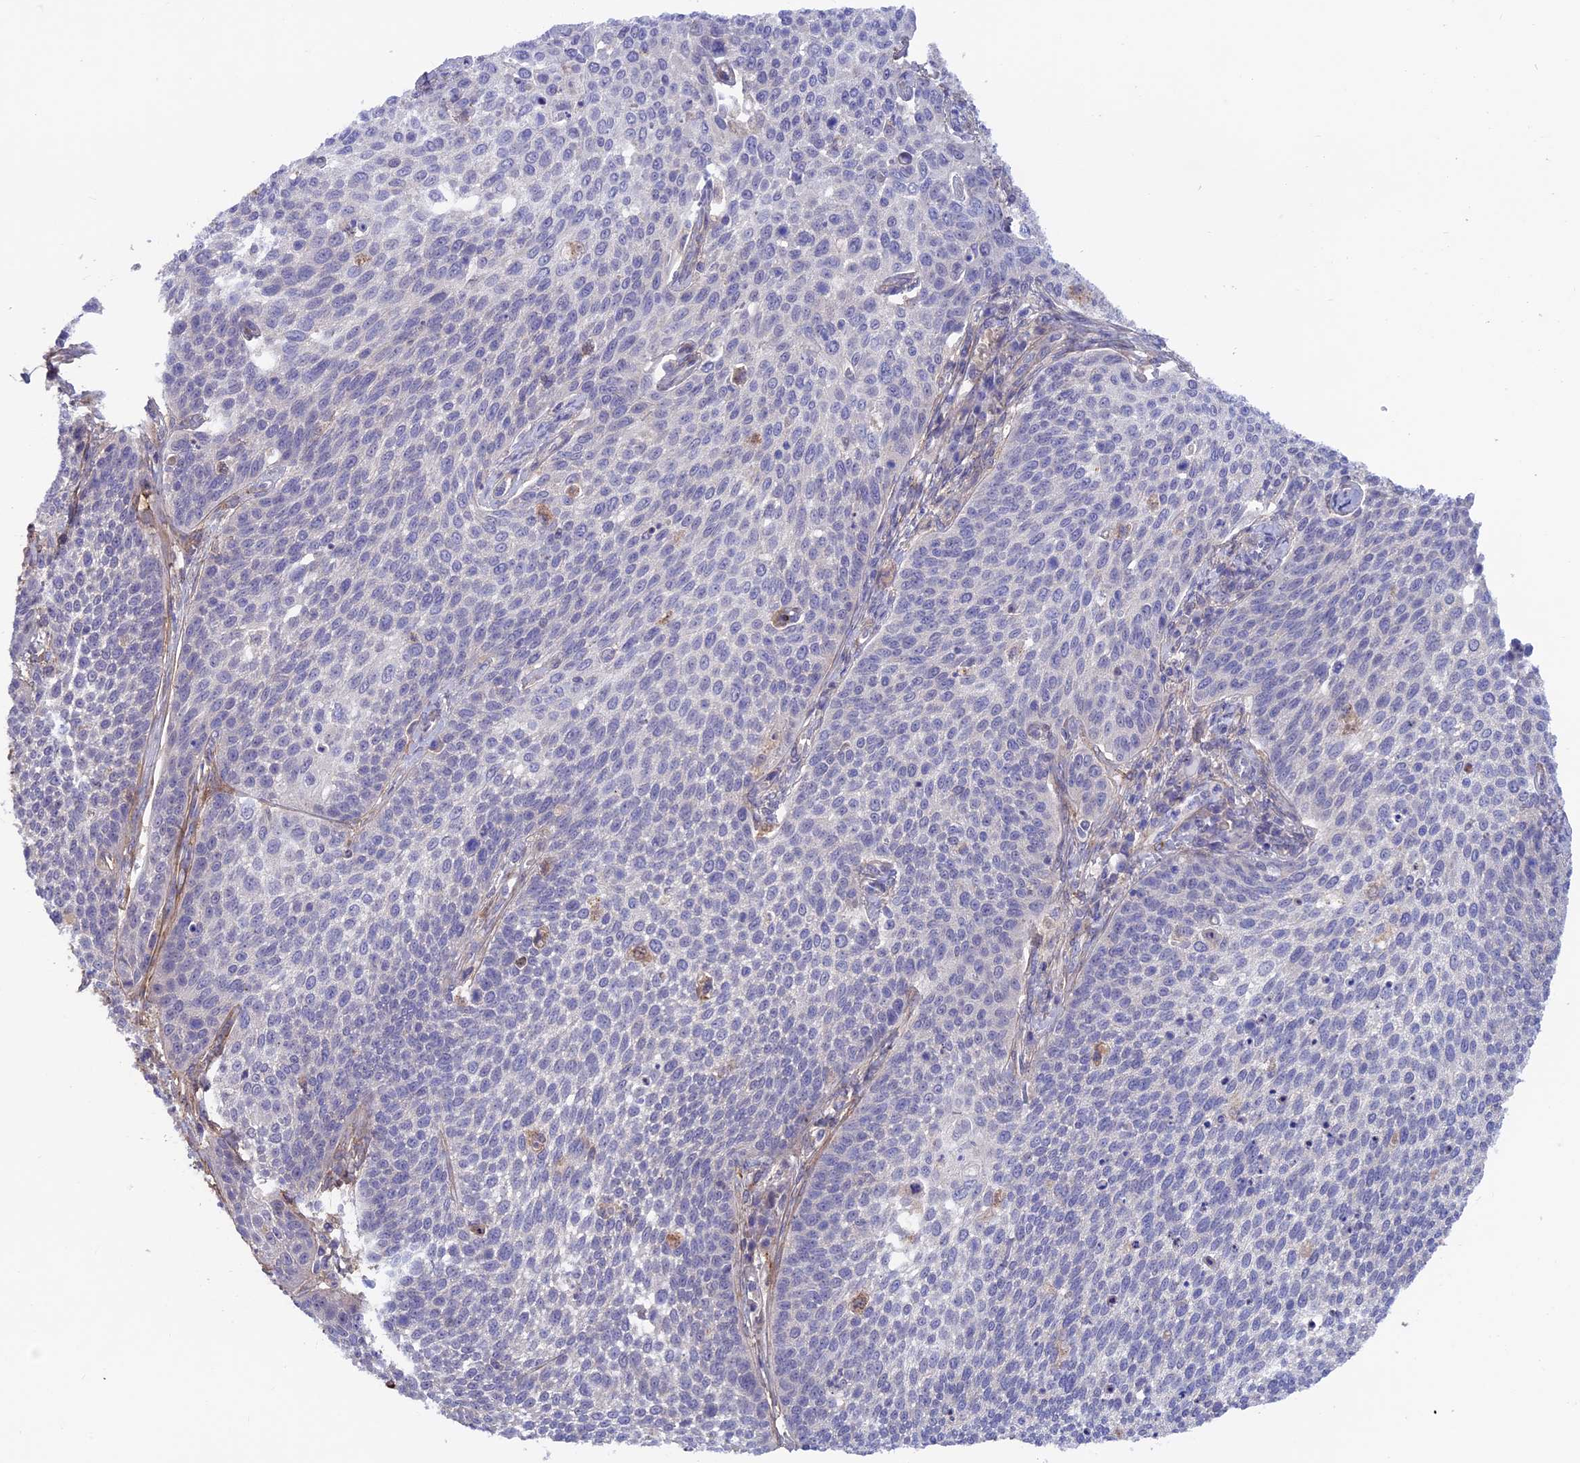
{"staining": {"intensity": "negative", "quantity": "none", "location": "none"}, "tissue": "cervical cancer", "cell_type": "Tumor cells", "image_type": "cancer", "snomed": [{"axis": "morphology", "description": "Squamous cell carcinoma, NOS"}, {"axis": "topography", "description": "Cervix"}], "caption": "Human cervical cancer stained for a protein using IHC demonstrates no staining in tumor cells.", "gene": "COL4A3", "patient": {"sex": "female", "age": 34}}